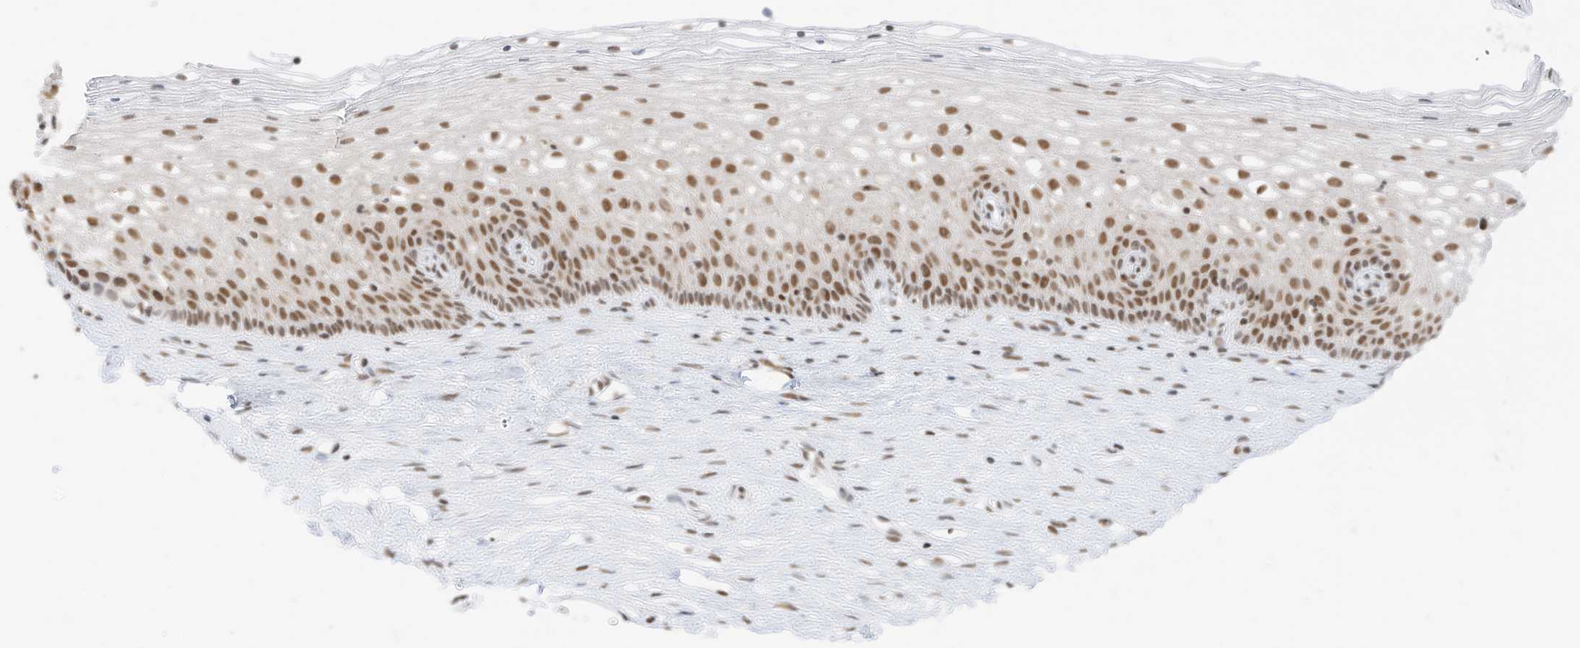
{"staining": {"intensity": "moderate", "quantity": ">75%", "location": "nuclear"}, "tissue": "cervix", "cell_type": "Glandular cells", "image_type": "normal", "snomed": [{"axis": "morphology", "description": "Normal tissue, NOS"}, {"axis": "topography", "description": "Cervix"}], "caption": "Cervix stained for a protein (brown) displays moderate nuclear positive staining in approximately >75% of glandular cells.", "gene": "SMARCA2", "patient": {"sex": "female", "age": 33}}